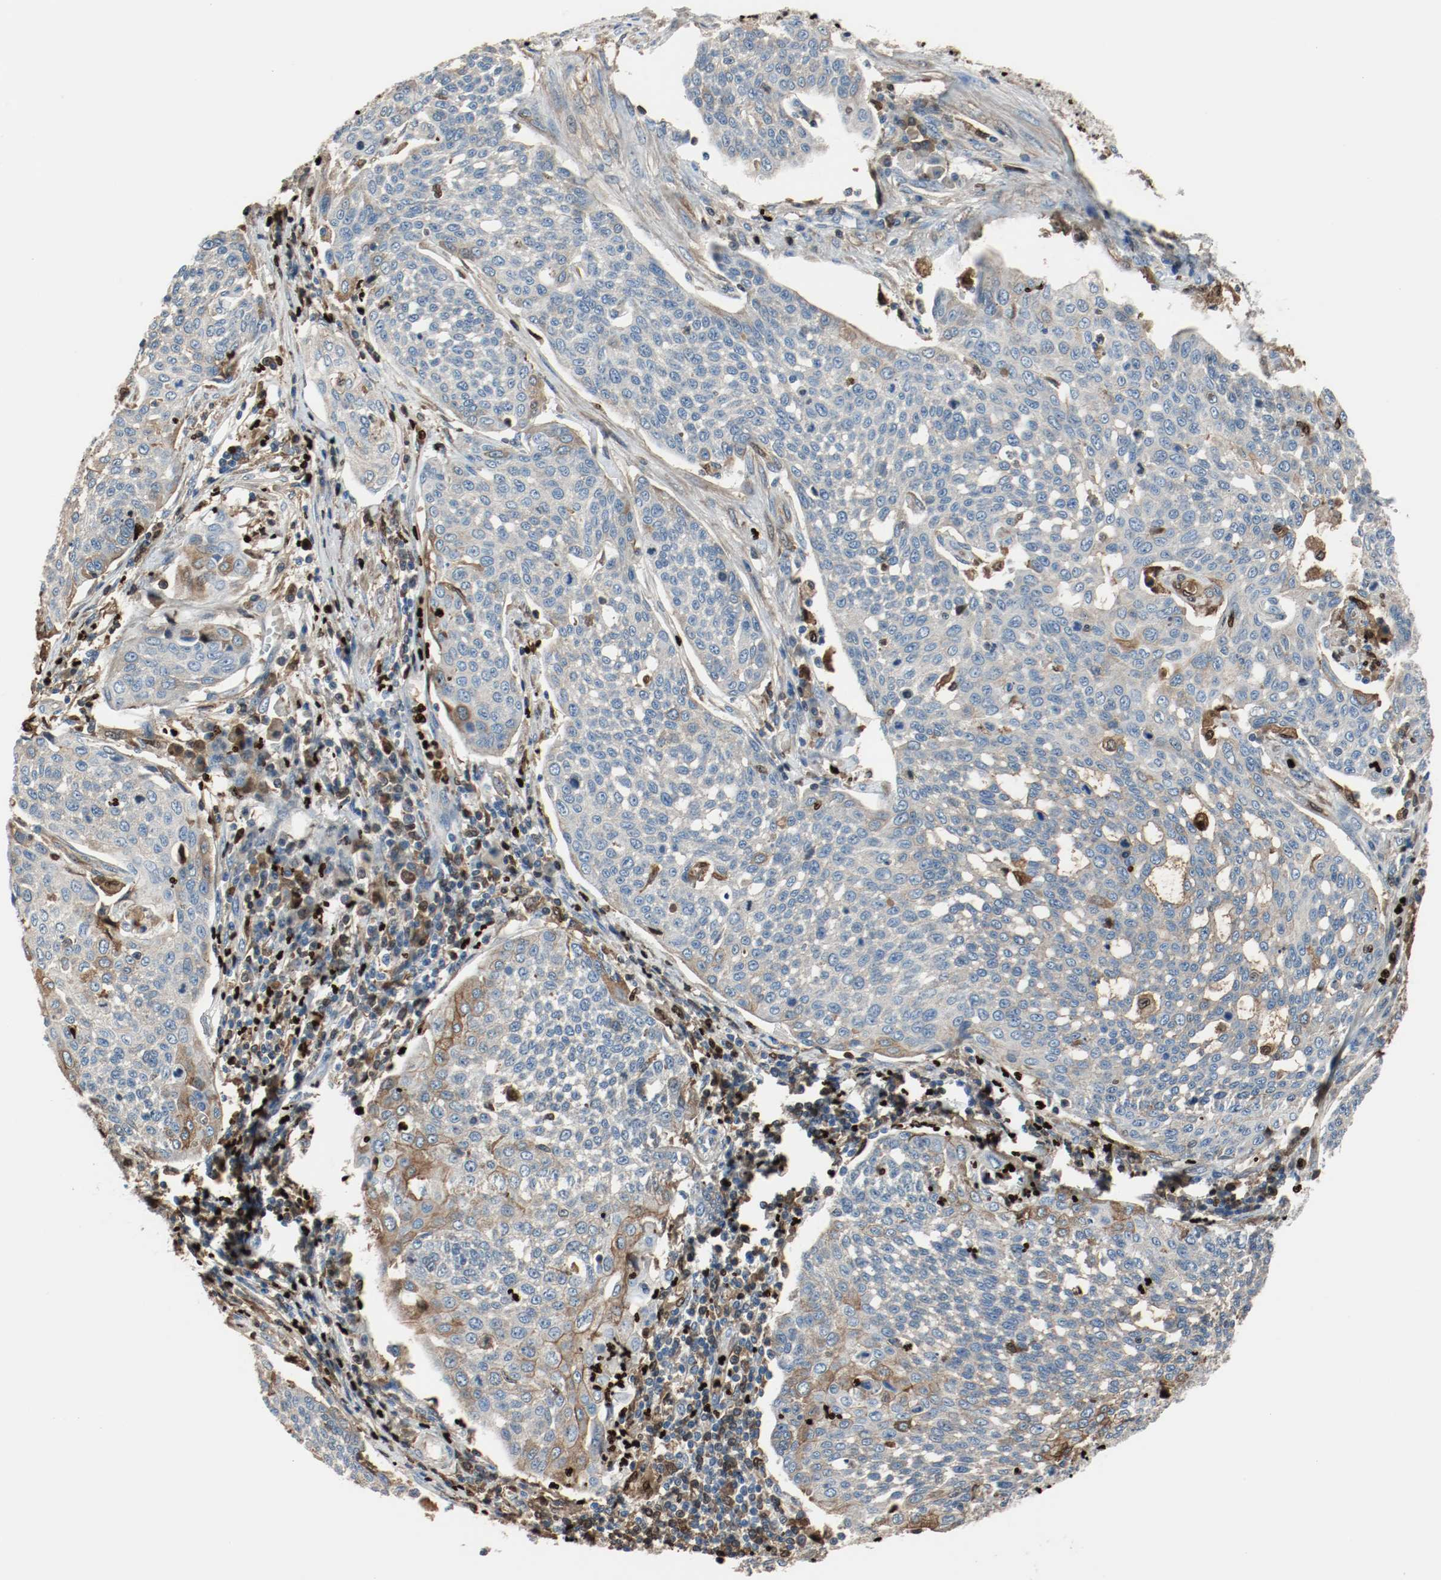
{"staining": {"intensity": "moderate", "quantity": "<25%", "location": "cytoplasmic/membranous"}, "tissue": "cervical cancer", "cell_type": "Tumor cells", "image_type": "cancer", "snomed": [{"axis": "morphology", "description": "Squamous cell carcinoma, NOS"}, {"axis": "topography", "description": "Cervix"}], "caption": "Immunohistochemistry (IHC) of human cervical cancer shows low levels of moderate cytoplasmic/membranous expression in approximately <25% of tumor cells.", "gene": "BLK", "patient": {"sex": "female", "age": 34}}